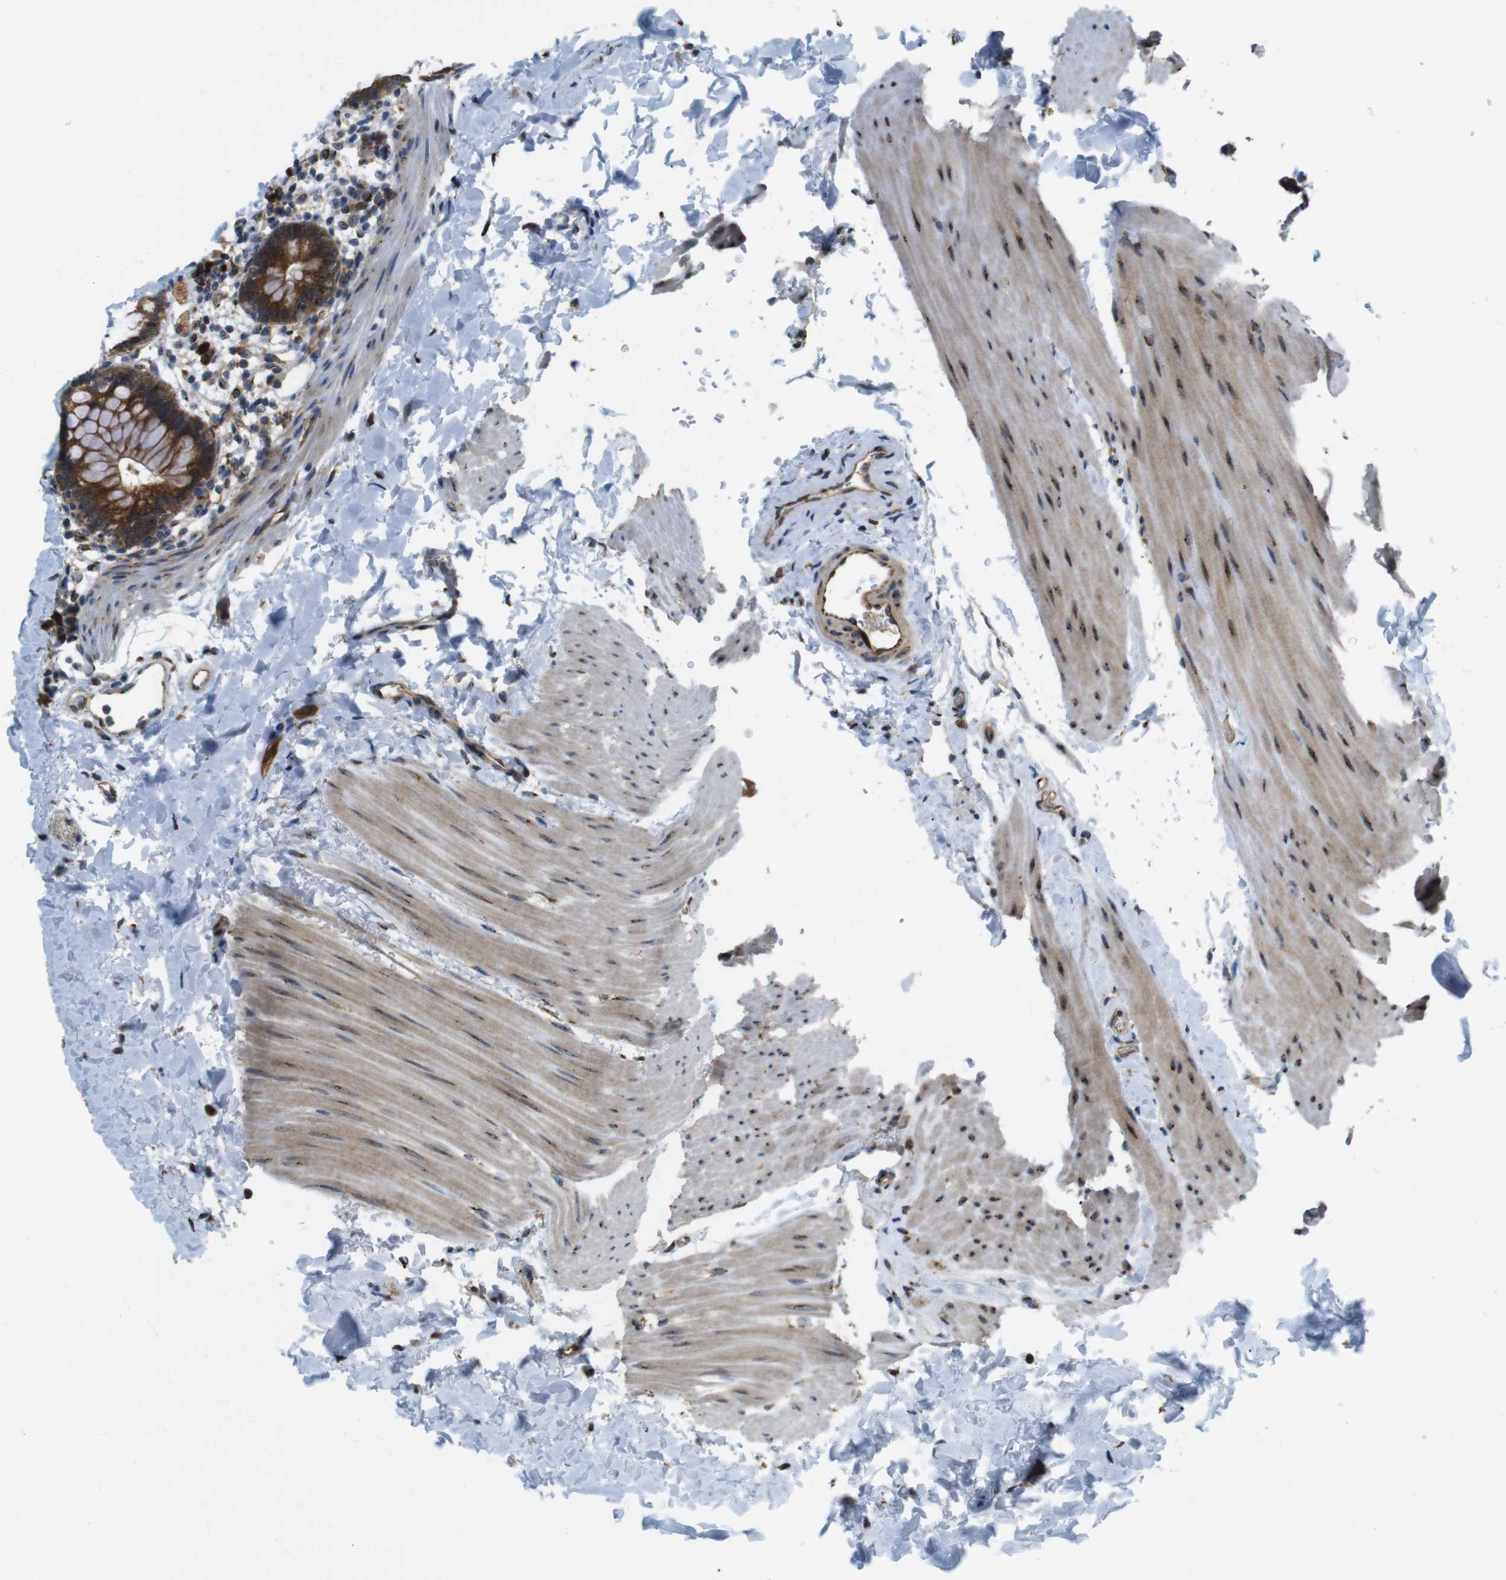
{"staining": {"intensity": "strong", "quantity": ">75%", "location": "cytoplasmic/membranous"}, "tissue": "rectum", "cell_type": "Glandular cells", "image_type": "normal", "snomed": [{"axis": "morphology", "description": "Normal tissue, NOS"}, {"axis": "topography", "description": "Rectum"}], "caption": "IHC (DAB) staining of normal human rectum demonstrates strong cytoplasmic/membranous protein staining in about >75% of glandular cells. The staining is performed using DAB (3,3'-diaminobenzidine) brown chromogen to label protein expression. The nuclei are counter-stained blue using hematoxylin.", "gene": "TMEM143", "patient": {"sex": "female", "age": 24}}